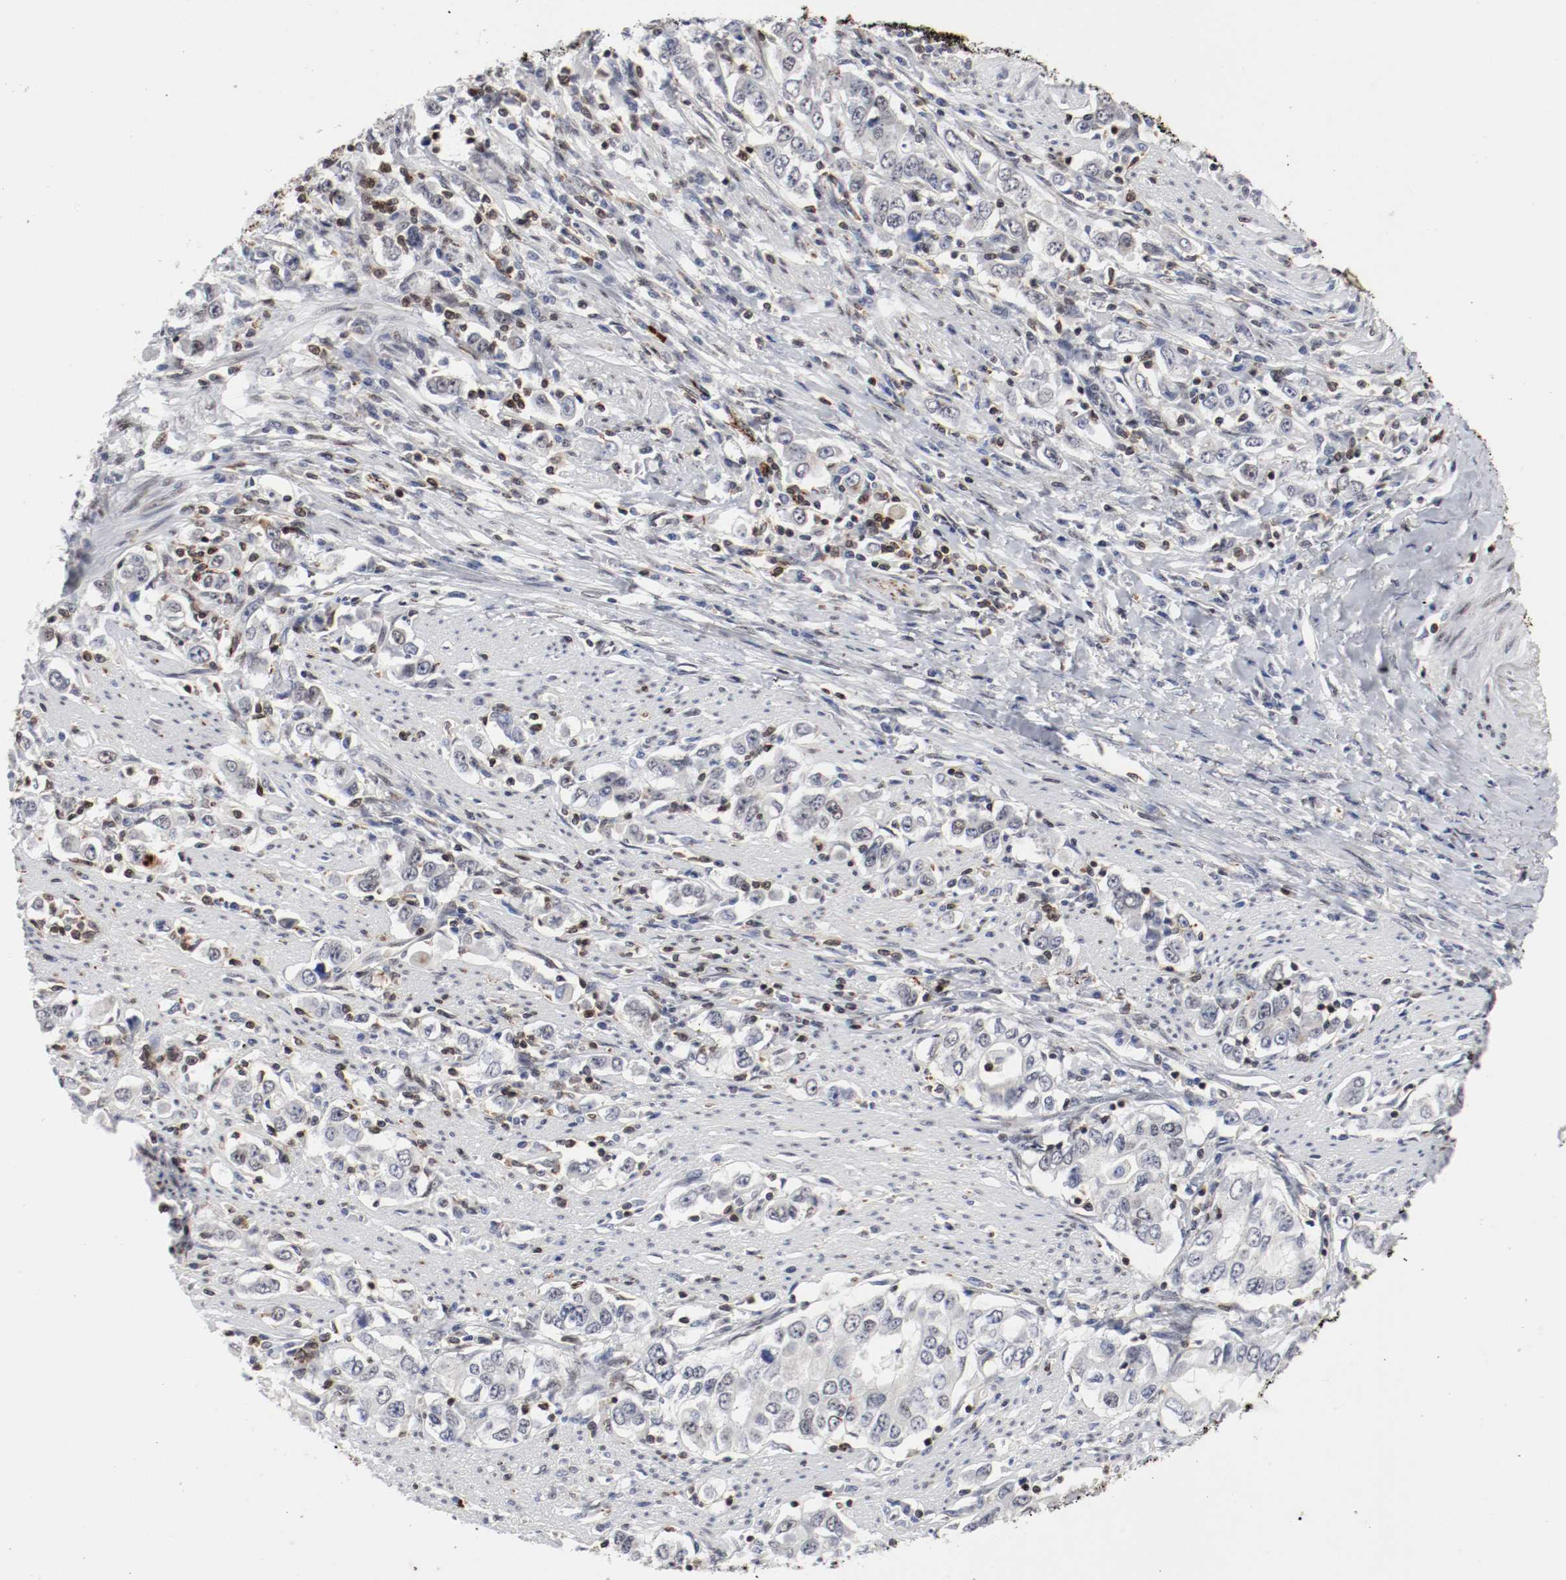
{"staining": {"intensity": "negative", "quantity": "none", "location": "none"}, "tissue": "stomach cancer", "cell_type": "Tumor cells", "image_type": "cancer", "snomed": [{"axis": "morphology", "description": "Adenocarcinoma, NOS"}, {"axis": "topography", "description": "Stomach, lower"}], "caption": "An image of stomach cancer stained for a protein displays no brown staining in tumor cells.", "gene": "JUND", "patient": {"sex": "female", "age": 72}}